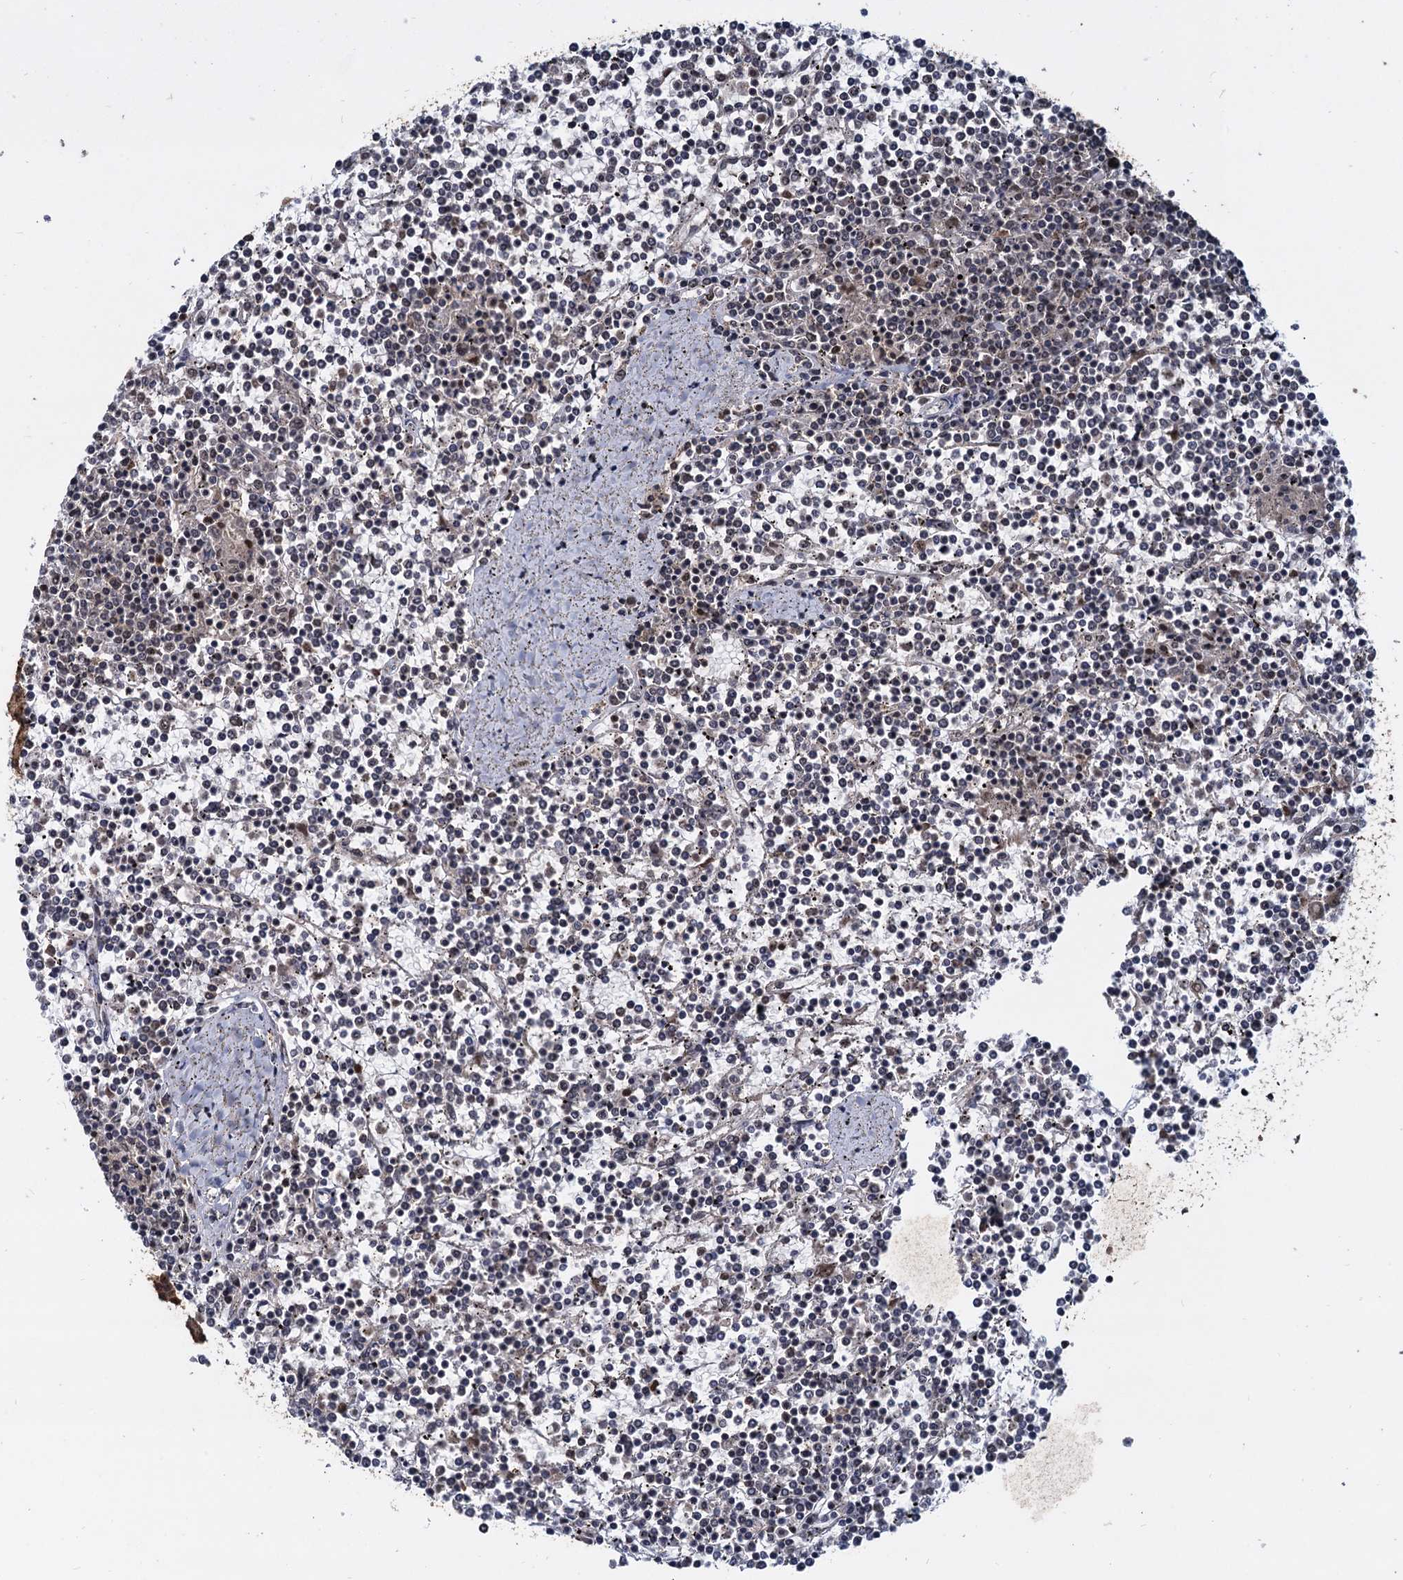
{"staining": {"intensity": "negative", "quantity": "none", "location": "none"}, "tissue": "lymphoma", "cell_type": "Tumor cells", "image_type": "cancer", "snomed": [{"axis": "morphology", "description": "Malignant lymphoma, non-Hodgkin's type, Low grade"}, {"axis": "topography", "description": "Spleen"}], "caption": "An immunohistochemistry (IHC) micrograph of low-grade malignant lymphoma, non-Hodgkin's type is shown. There is no staining in tumor cells of low-grade malignant lymphoma, non-Hodgkin's type. (DAB immunohistochemistry, high magnification).", "gene": "FAM216B", "patient": {"sex": "female", "age": 19}}